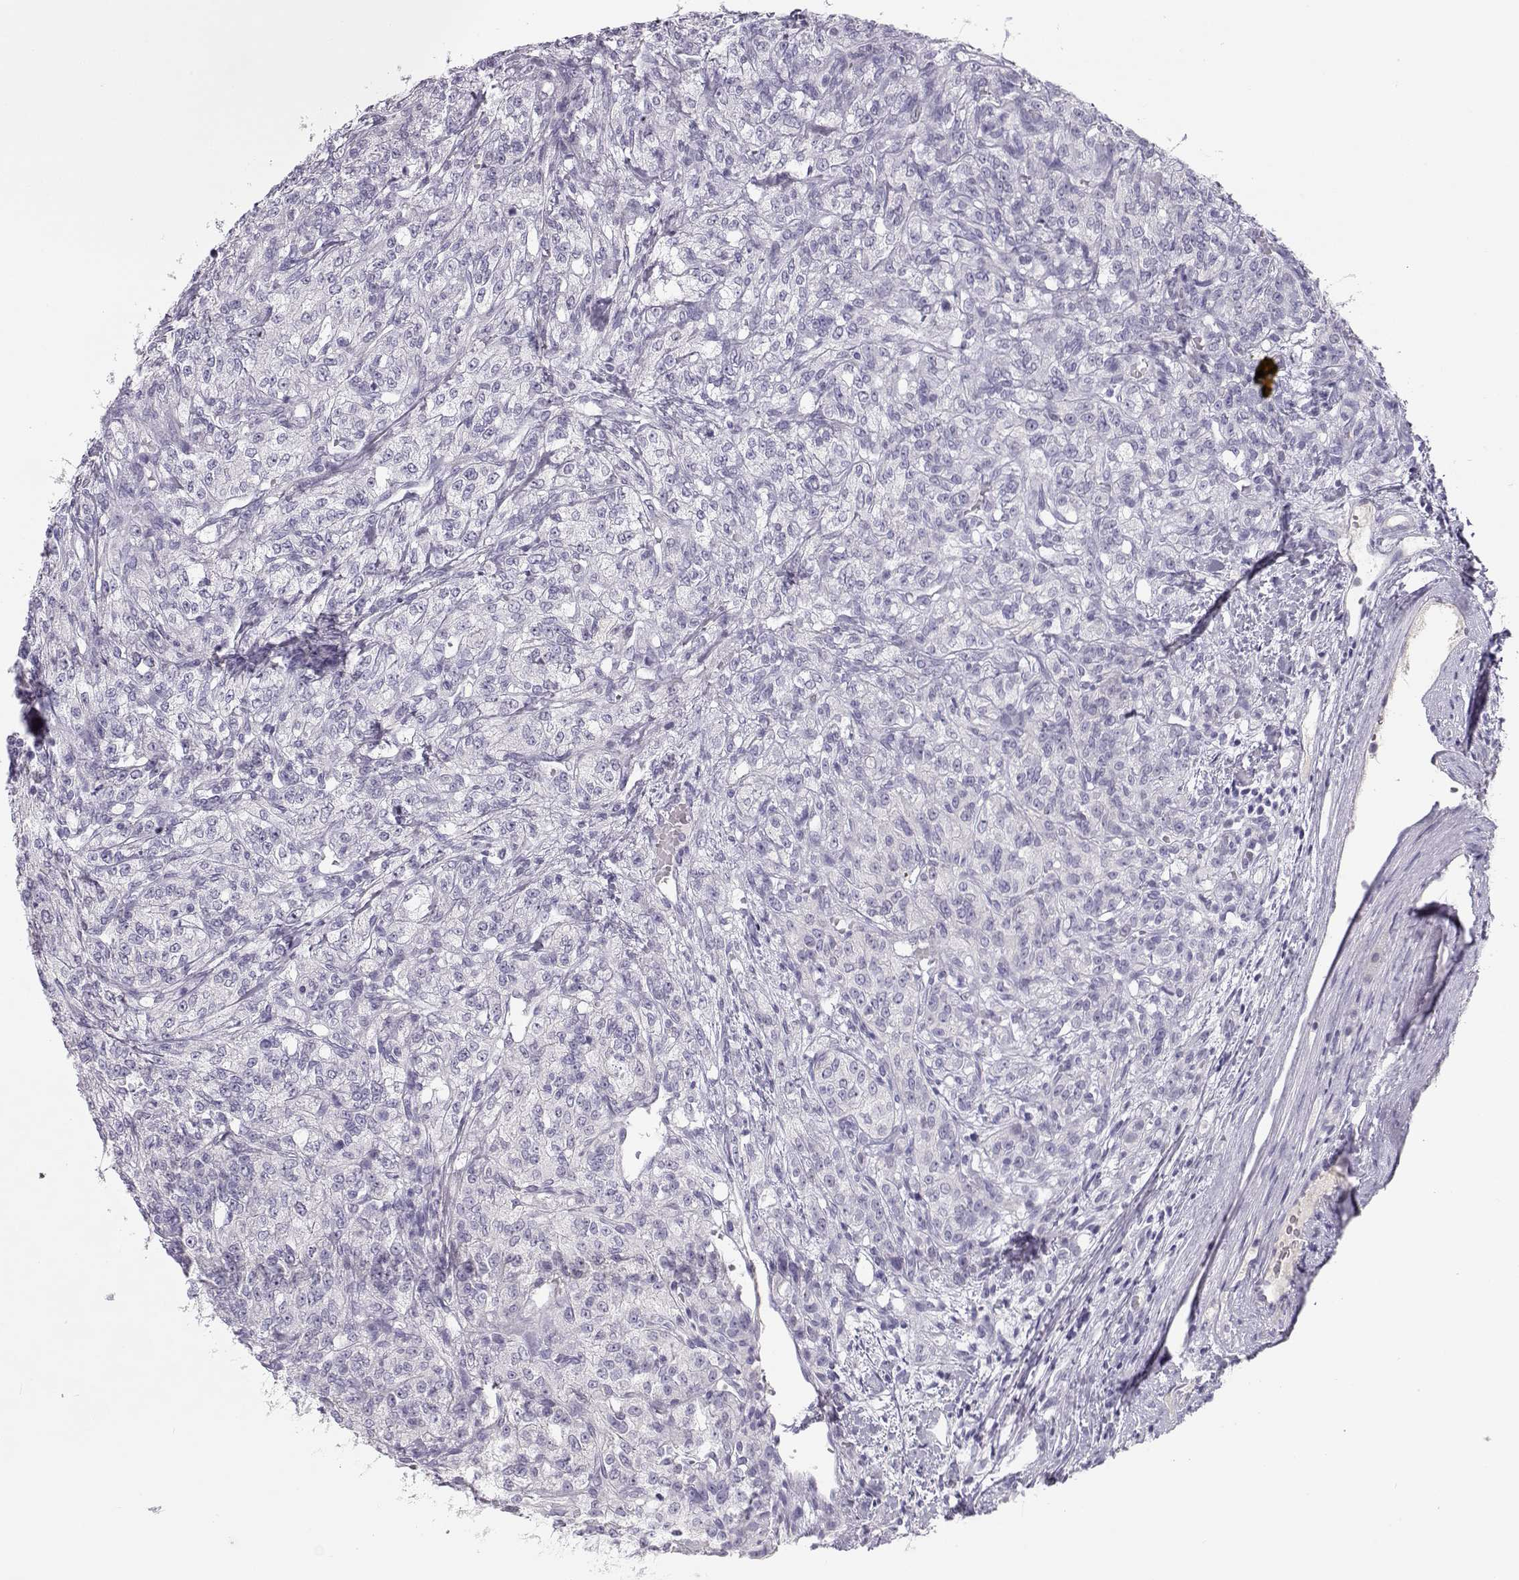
{"staining": {"intensity": "negative", "quantity": "none", "location": "none"}, "tissue": "renal cancer", "cell_type": "Tumor cells", "image_type": "cancer", "snomed": [{"axis": "morphology", "description": "Adenocarcinoma, NOS"}, {"axis": "topography", "description": "Kidney"}], "caption": "This image is of renal adenocarcinoma stained with IHC to label a protein in brown with the nuclei are counter-stained blue. There is no positivity in tumor cells.", "gene": "OPN5", "patient": {"sex": "female", "age": 63}}